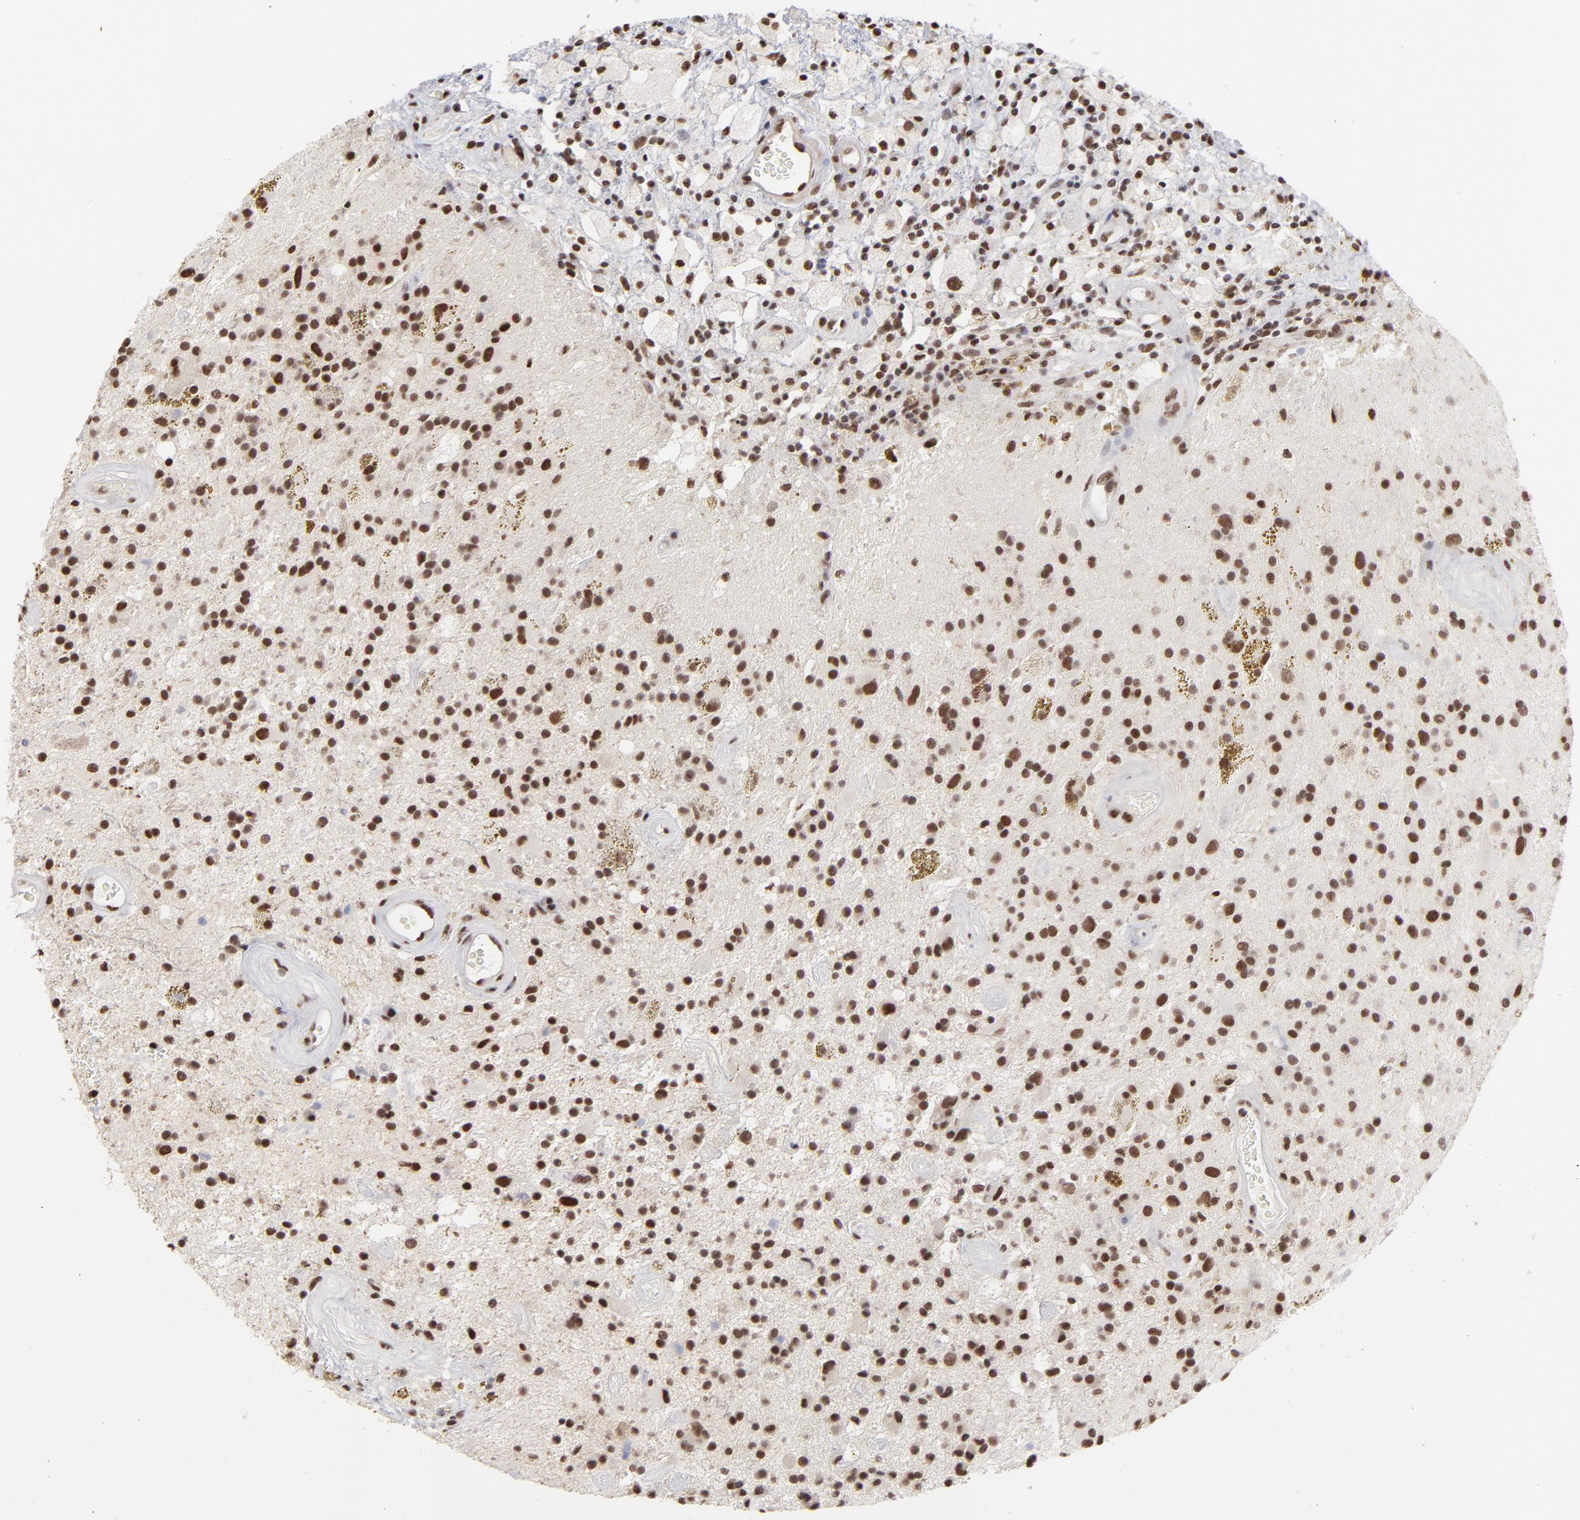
{"staining": {"intensity": "strong", "quantity": ">75%", "location": "nuclear"}, "tissue": "glioma", "cell_type": "Tumor cells", "image_type": "cancer", "snomed": [{"axis": "morphology", "description": "Glioma, malignant, Low grade"}, {"axis": "topography", "description": "Brain"}], "caption": "Glioma tissue reveals strong nuclear staining in approximately >75% of tumor cells, visualized by immunohistochemistry. Nuclei are stained in blue.", "gene": "ZNF3", "patient": {"sex": "male", "age": 58}}